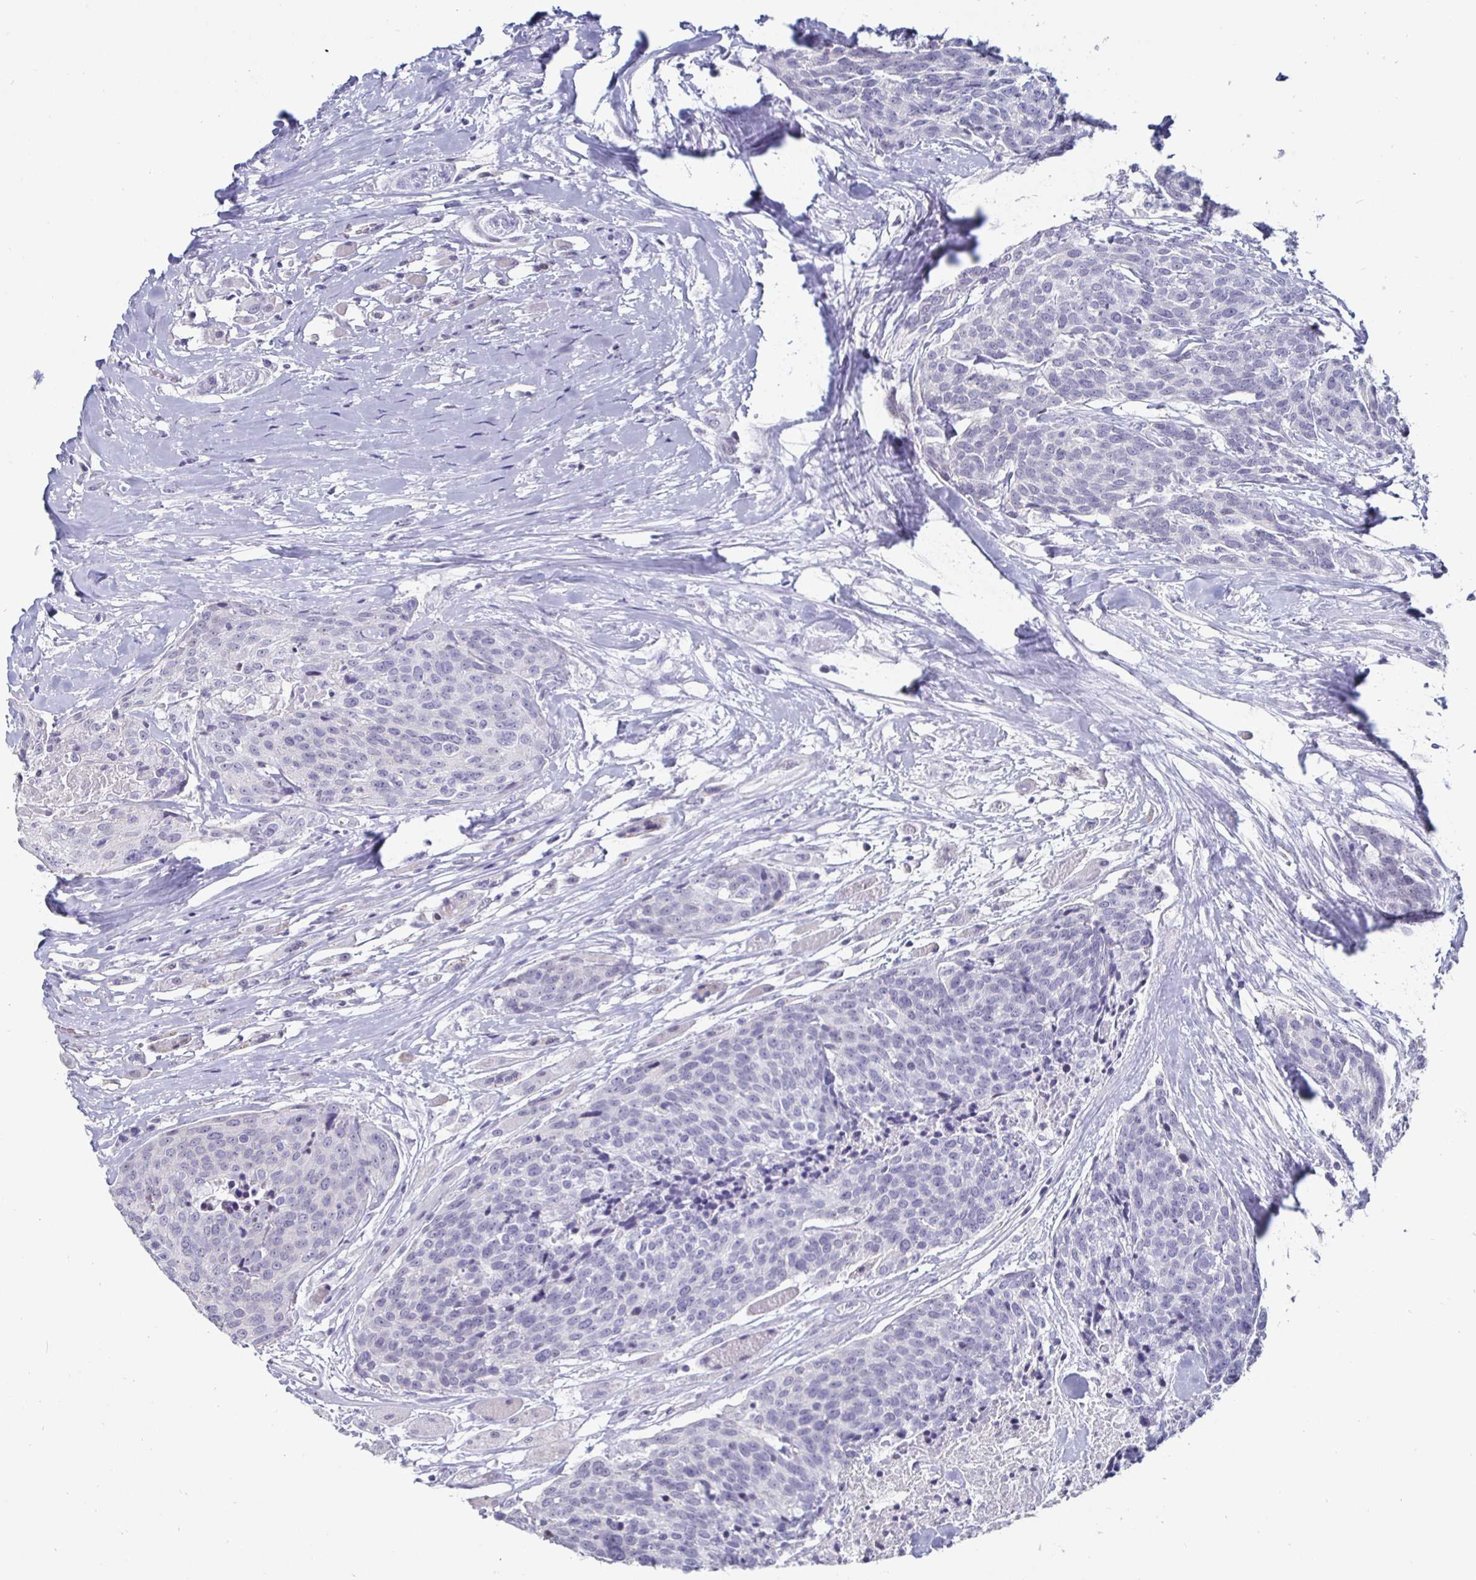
{"staining": {"intensity": "negative", "quantity": "none", "location": "none"}, "tissue": "head and neck cancer", "cell_type": "Tumor cells", "image_type": "cancer", "snomed": [{"axis": "morphology", "description": "Squamous cell carcinoma, NOS"}, {"axis": "topography", "description": "Oral tissue"}, {"axis": "topography", "description": "Head-Neck"}], "caption": "This histopathology image is of squamous cell carcinoma (head and neck) stained with immunohistochemistry to label a protein in brown with the nuclei are counter-stained blue. There is no positivity in tumor cells.", "gene": "OOSP2", "patient": {"sex": "male", "age": 64}}